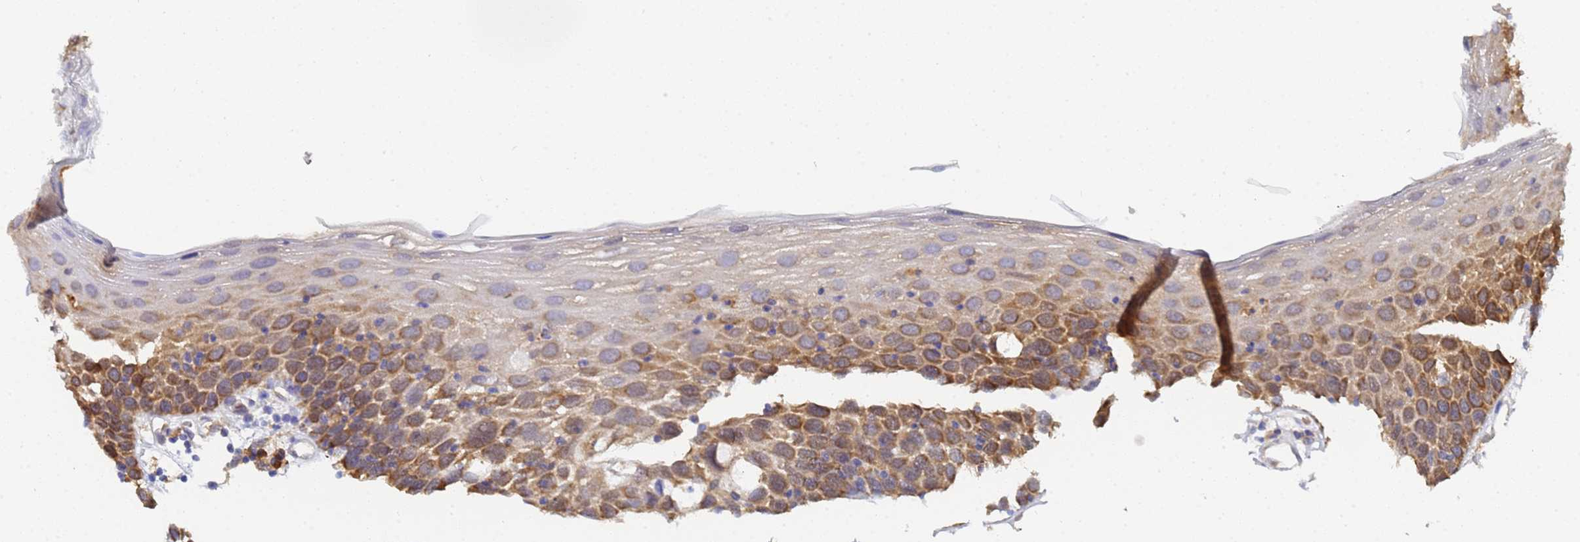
{"staining": {"intensity": "moderate", "quantity": "25%-75%", "location": "cytoplasmic/membranous"}, "tissue": "oral mucosa", "cell_type": "Squamous epithelial cells", "image_type": "normal", "snomed": [{"axis": "morphology", "description": "Normal tissue, NOS"}, {"axis": "topography", "description": "Oral tissue"}], "caption": "A photomicrograph of human oral mucosa stained for a protein shows moderate cytoplasmic/membranous brown staining in squamous epithelial cells.", "gene": "NME1", "patient": {"sex": "male", "age": 74}}